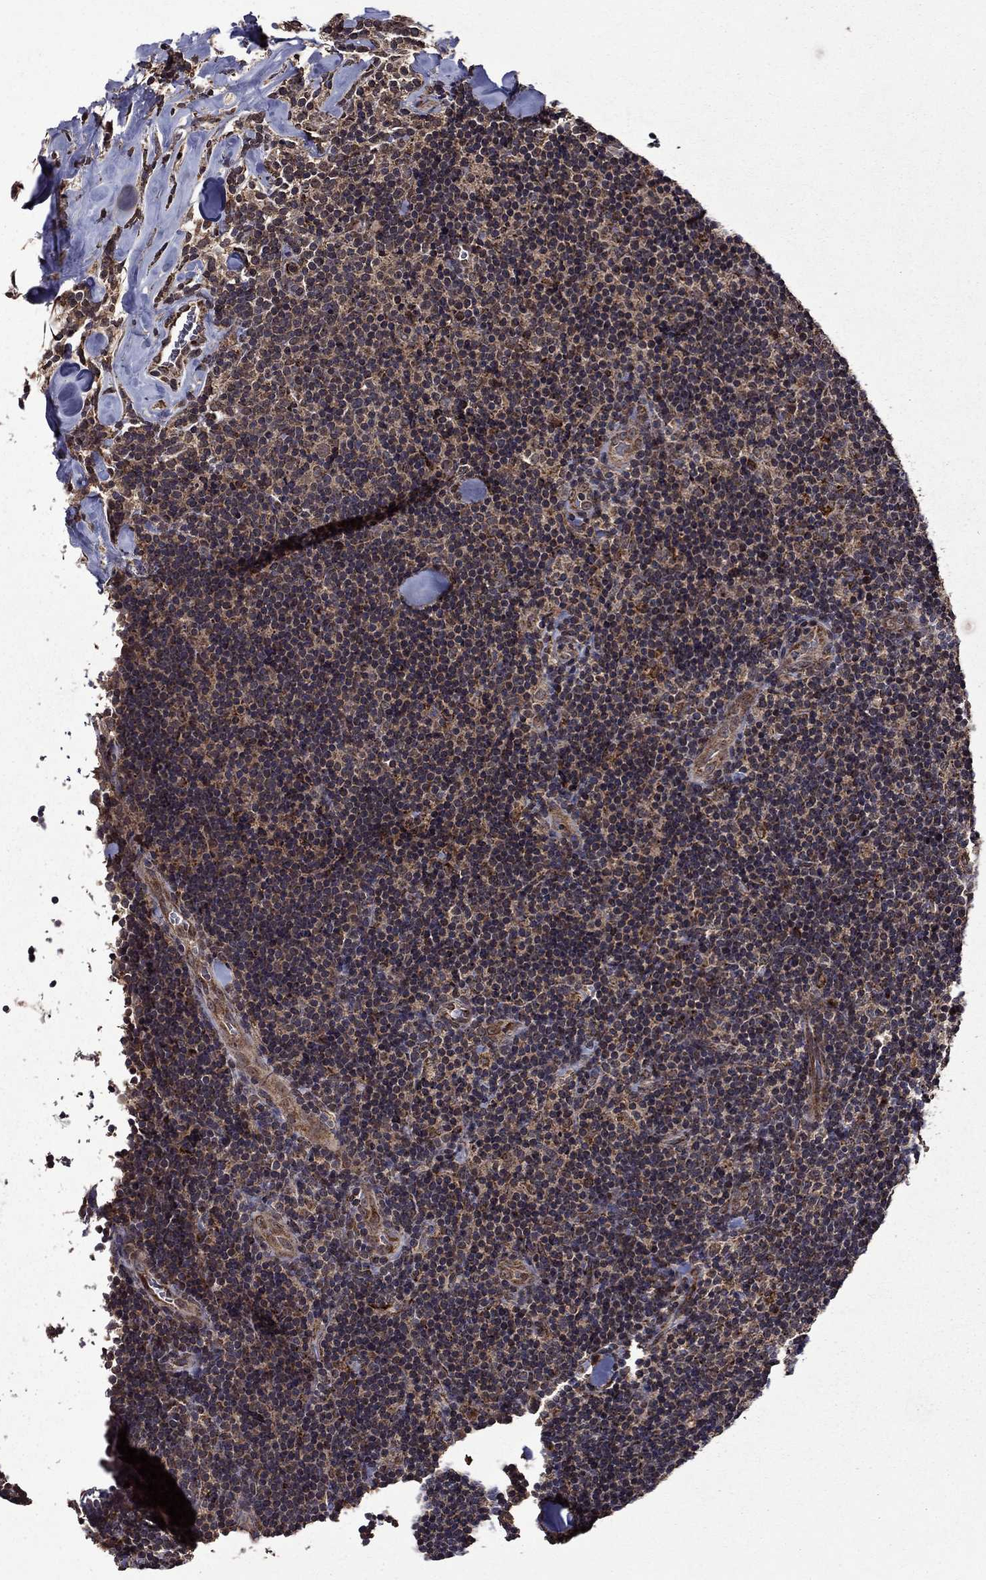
{"staining": {"intensity": "weak", "quantity": ">75%", "location": "cytoplasmic/membranous"}, "tissue": "lymphoma", "cell_type": "Tumor cells", "image_type": "cancer", "snomed": [{"axis": "morphology", "description": "Malignant lymphoma, non-Hodgkin's type, Low grade"}, {"axis": "topography", "description": "Lymph node"}], "caption": "High-magnification brightfield microscopy of malignant lymphoma, non-Hodgkin's type (low-grade) stained with DAB (brown) and counterstained with hematoxylin (blue). tumor cells exhibit weak cytoplasmic/membranous positivity is seen in approximately>75% of cells.", "gene": "ITM2B", "patient": {"sex": "female", "age": 56}}